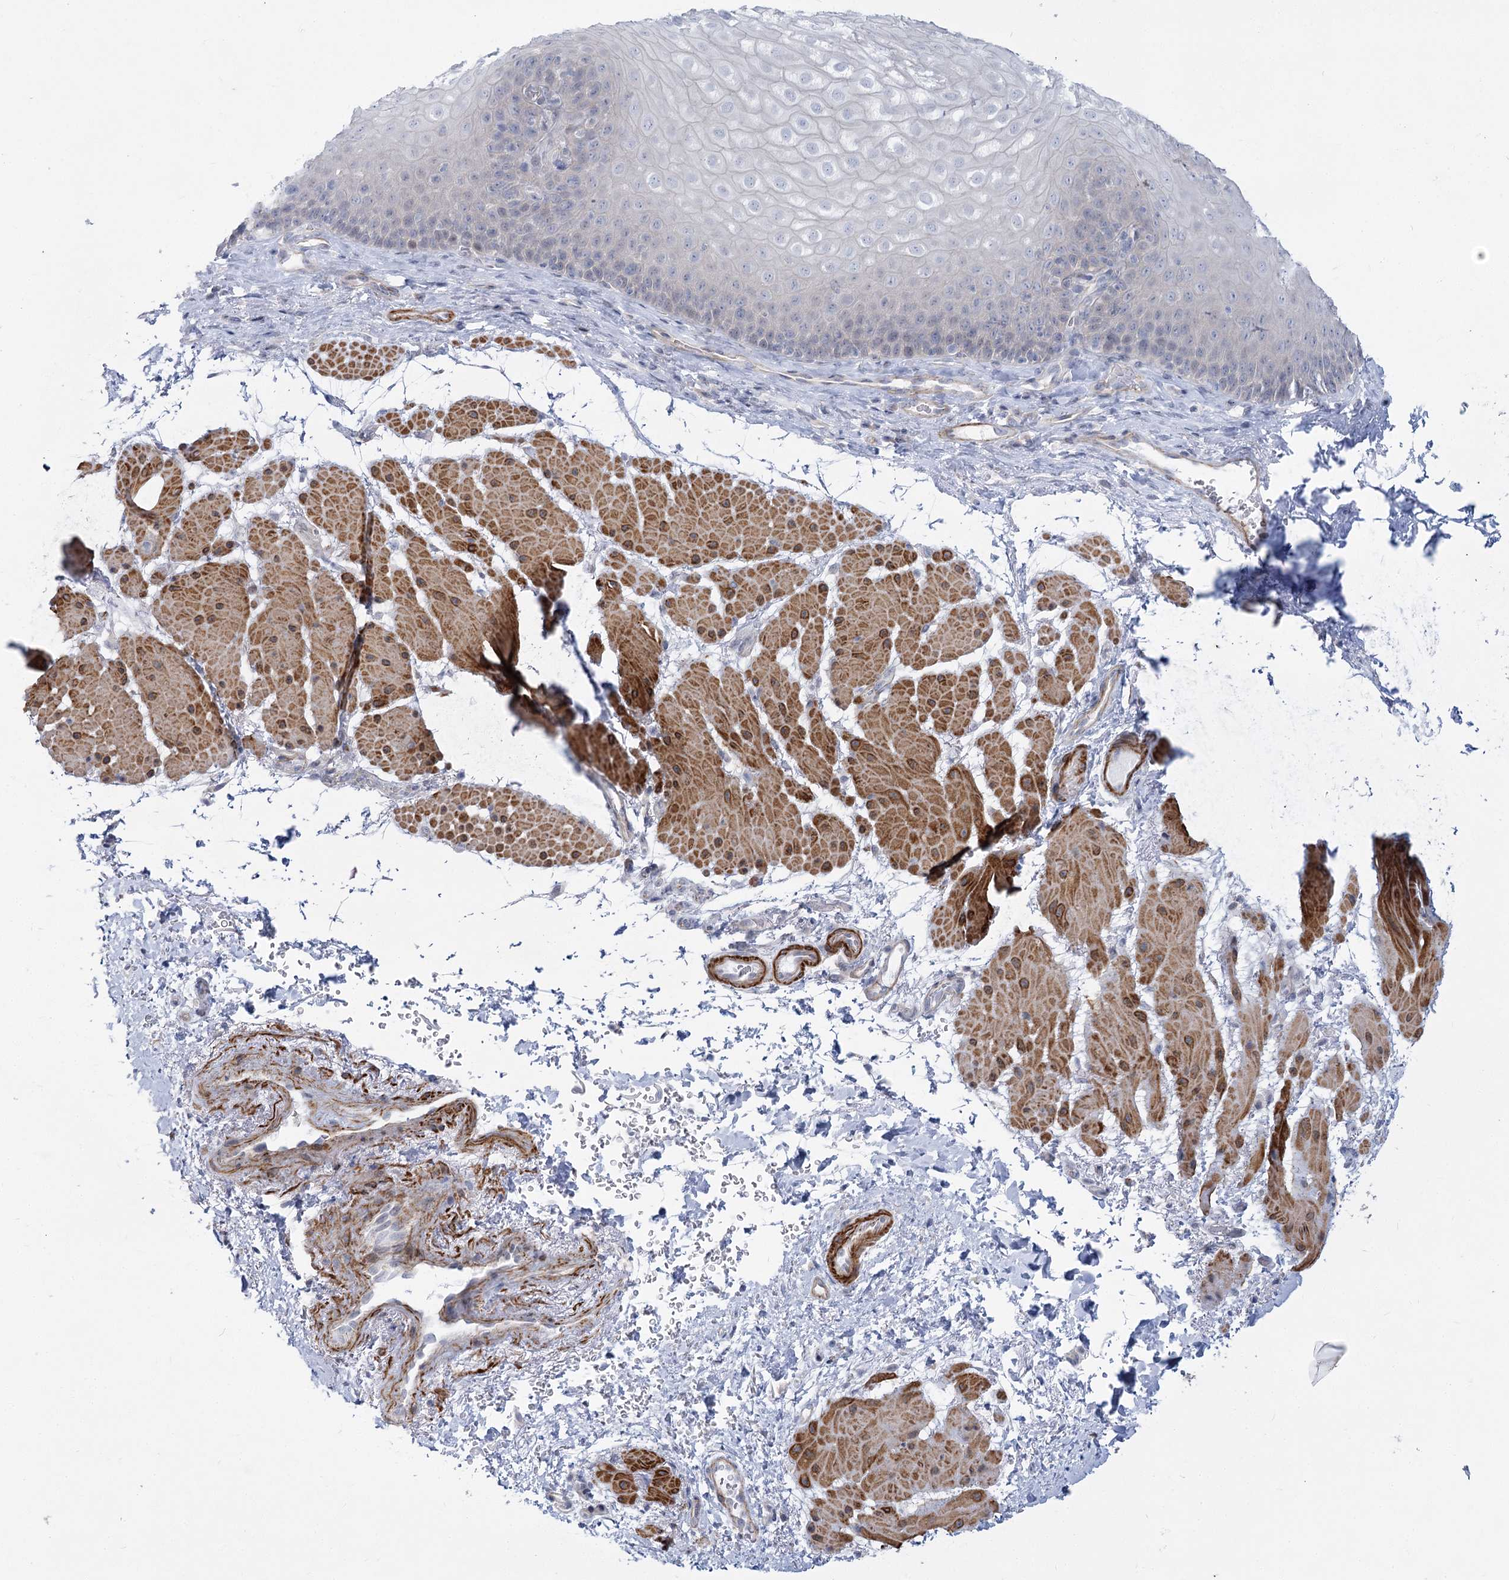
{"staining": {"intensity": "weak", "quantity": "<25%", "location": "nuclear"}, "tissue": "esophagus", "cell_type": "Squamous epithelial cells", "image_type": "normal", "snomed": [{"axis": "morphology", "description": "Normal tissue, NOS"}, {"axis": "topography", "description": "Esophagus"}], "caption": "Immunohistochemistry (IHC) of benign human esophagus exhibits no staining in squamous epithelial cells.", "gene": "ARSI", "patient": {"sex": "female", "age": 66}}